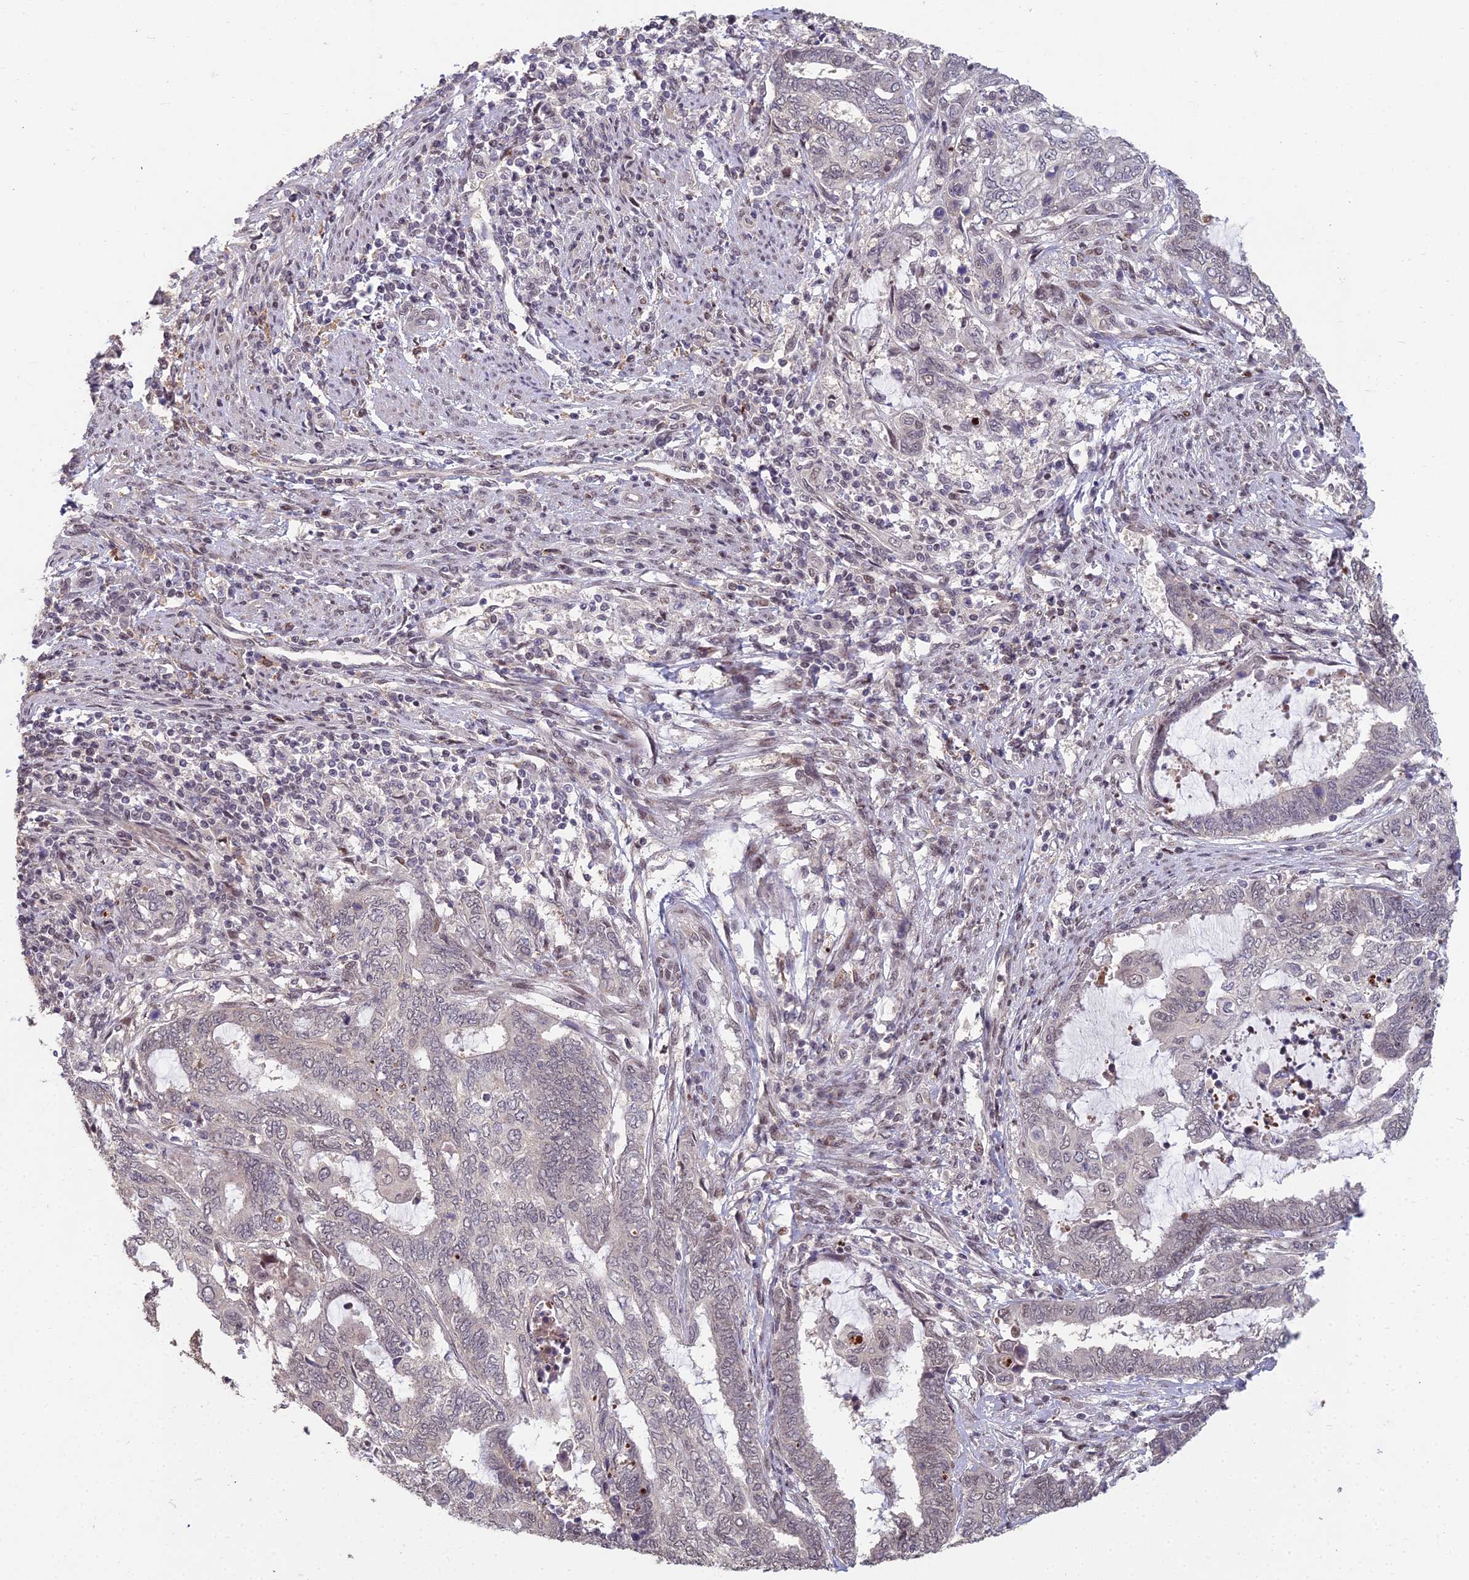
{"staining": {"intensity": "weak", "quantity": "<25%", "location": "cytoplasmic/membranous,nuclear"}, "tissue": "endometrial cancer", "cell_type": "Tumor cells", "image_type": "cancer", "snomed": [{"axis": "morphology", "description": "Adenocarcinoma, NOS"}, {"axis": "topography", "description": "Uterus"}, {"axis": "topography", "description": "Endometrium"}], "caption": "Immunohistochemistry (IHC) histopathology image of endometrial adenocarcinoma stained for a protein (brown), which reveals no expression in tumor cells. (DAB (3,3'-diaminobenzidine) immunohistochemistry (IHC), high magnification).", "gene": "ABHD17A", "patient": {"sex": "female", "age": 70}}